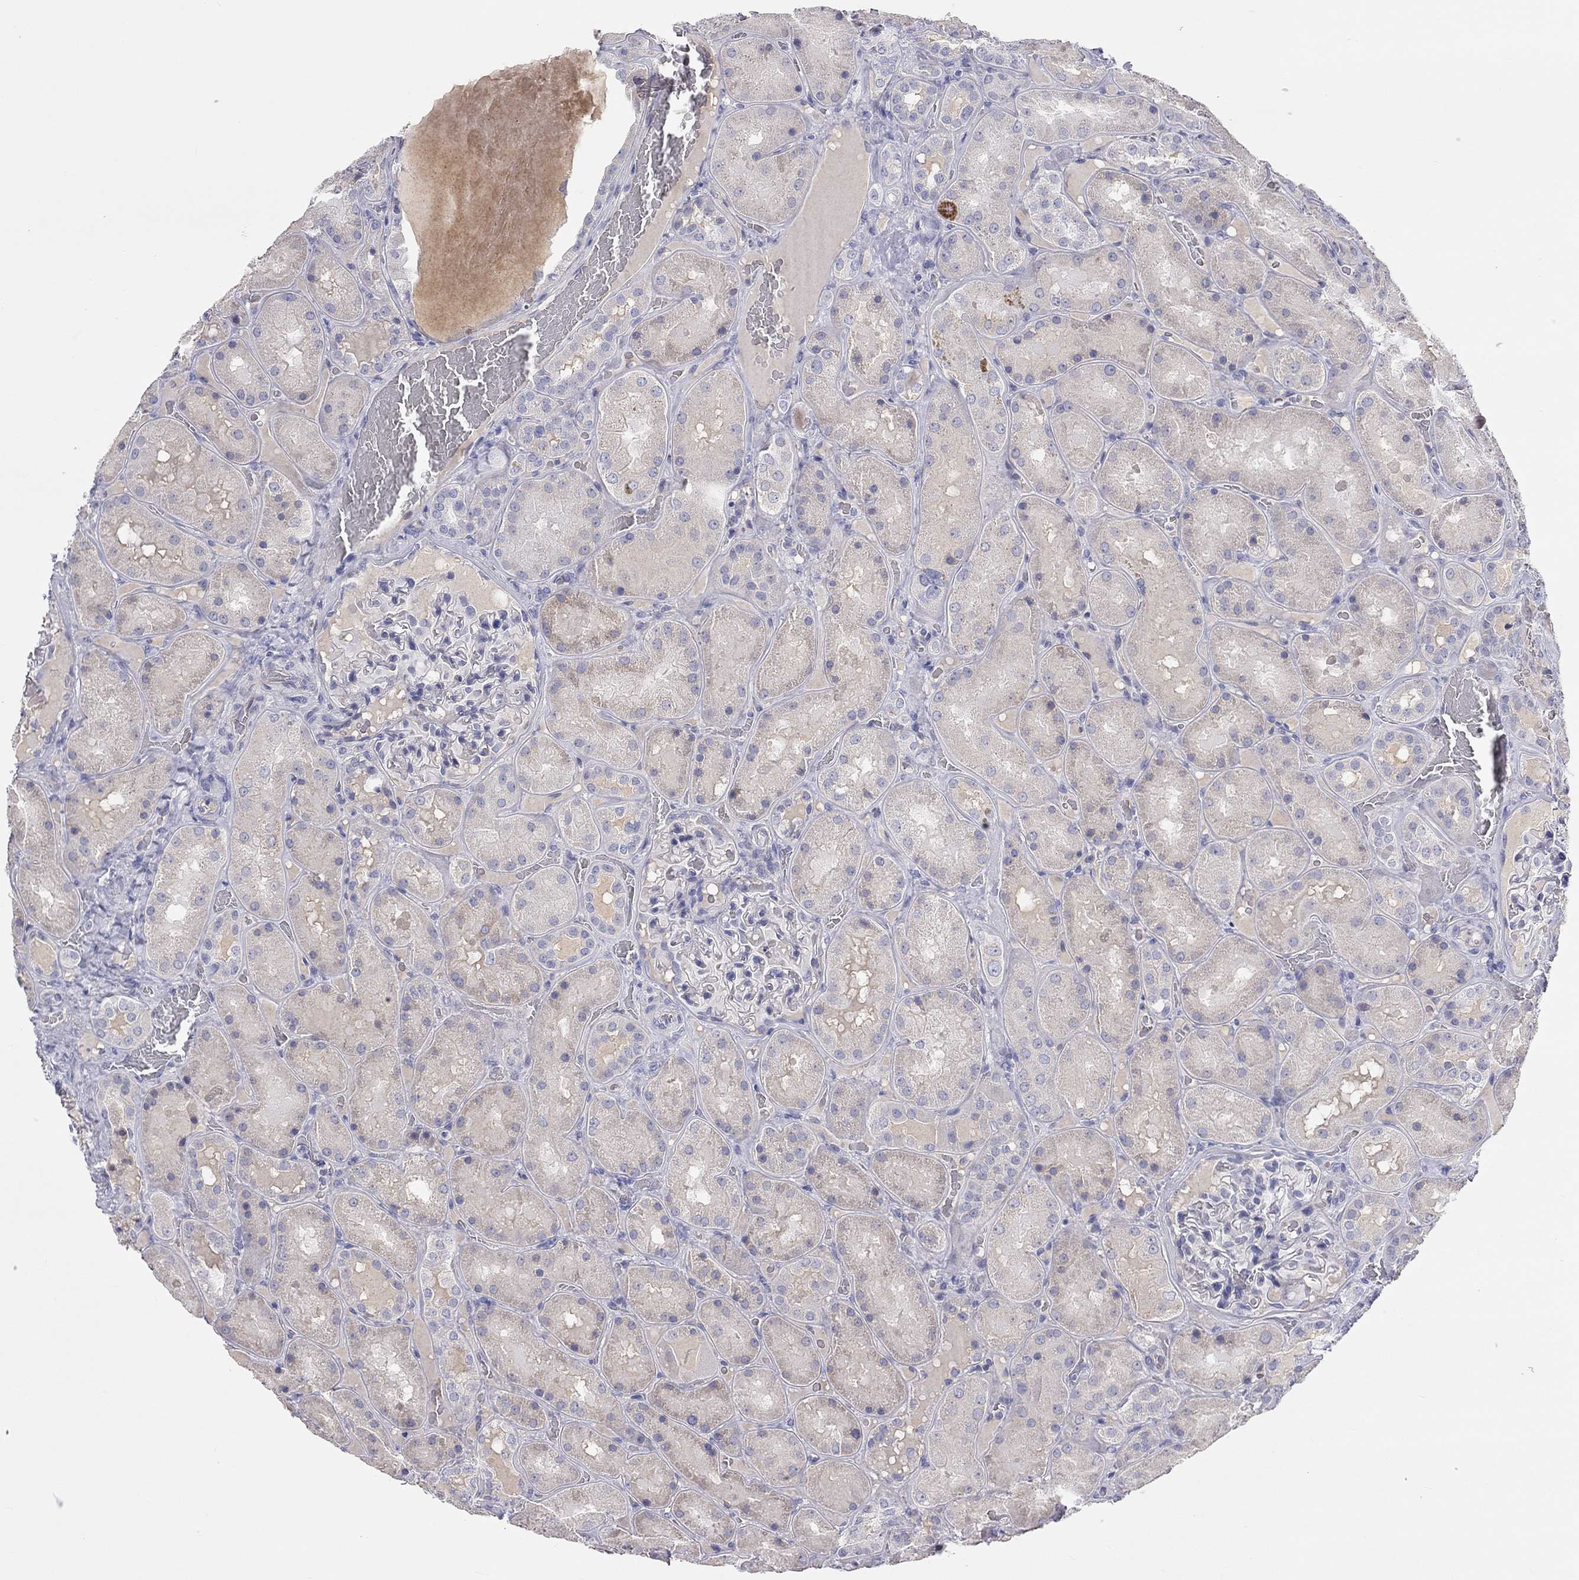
{"staining": {"intensity": "negative", "quantity": "none", "location": "none"}, "tissue": "kidney", "cell_type": "Cells in glomeruli", "image_type": "normal", "snomed": [{"axis": "morphology", "description": "Normal tissue, NOS"}, {"axis": "topography", "description": "Kidney"}], "caption": "Kidney stained for a protein using IHC shows no expression cells in glomeruli.", "gene": "ST7L", "patient": {"sex": "male", "age": 73}}